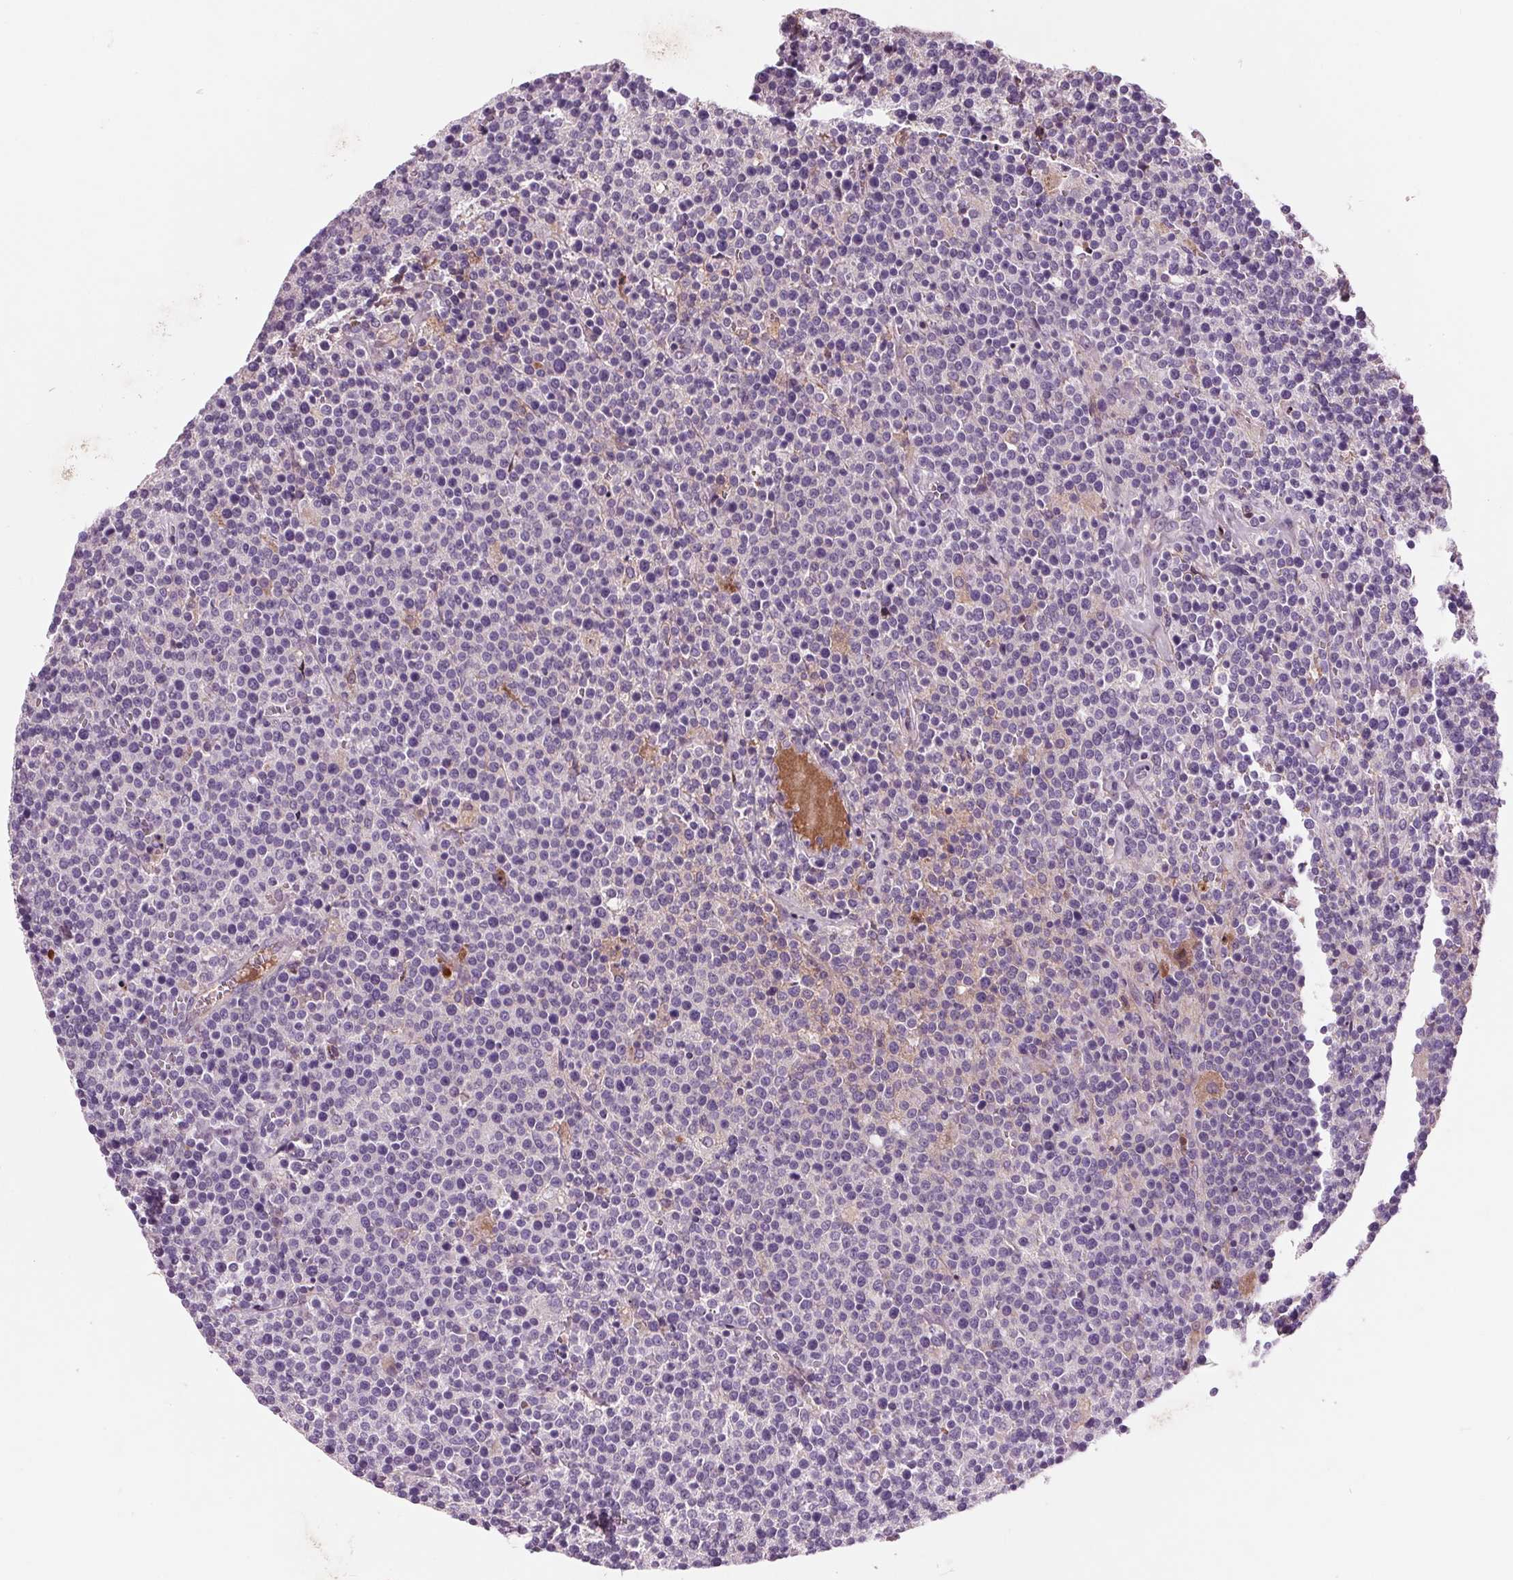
{"staining": {"intensity": "negative", "quantity": "none", "location": "none"}, "tissue": "lymphoma", "cell_type": "Tumor cells", "image_type": "cancer", "snomed": [{"axis": "morphology", "description": "Malignant lymphoma, non-Hodgkin's type, High grade"}, {"axis": "topography", "description": "Lymph node"}], "caption": "The IHC photomicrograph has no significant expression in tumor cells of lymphoma tissue.", "gene": "C6", "patient": {"sex": "male", "age": 61}}